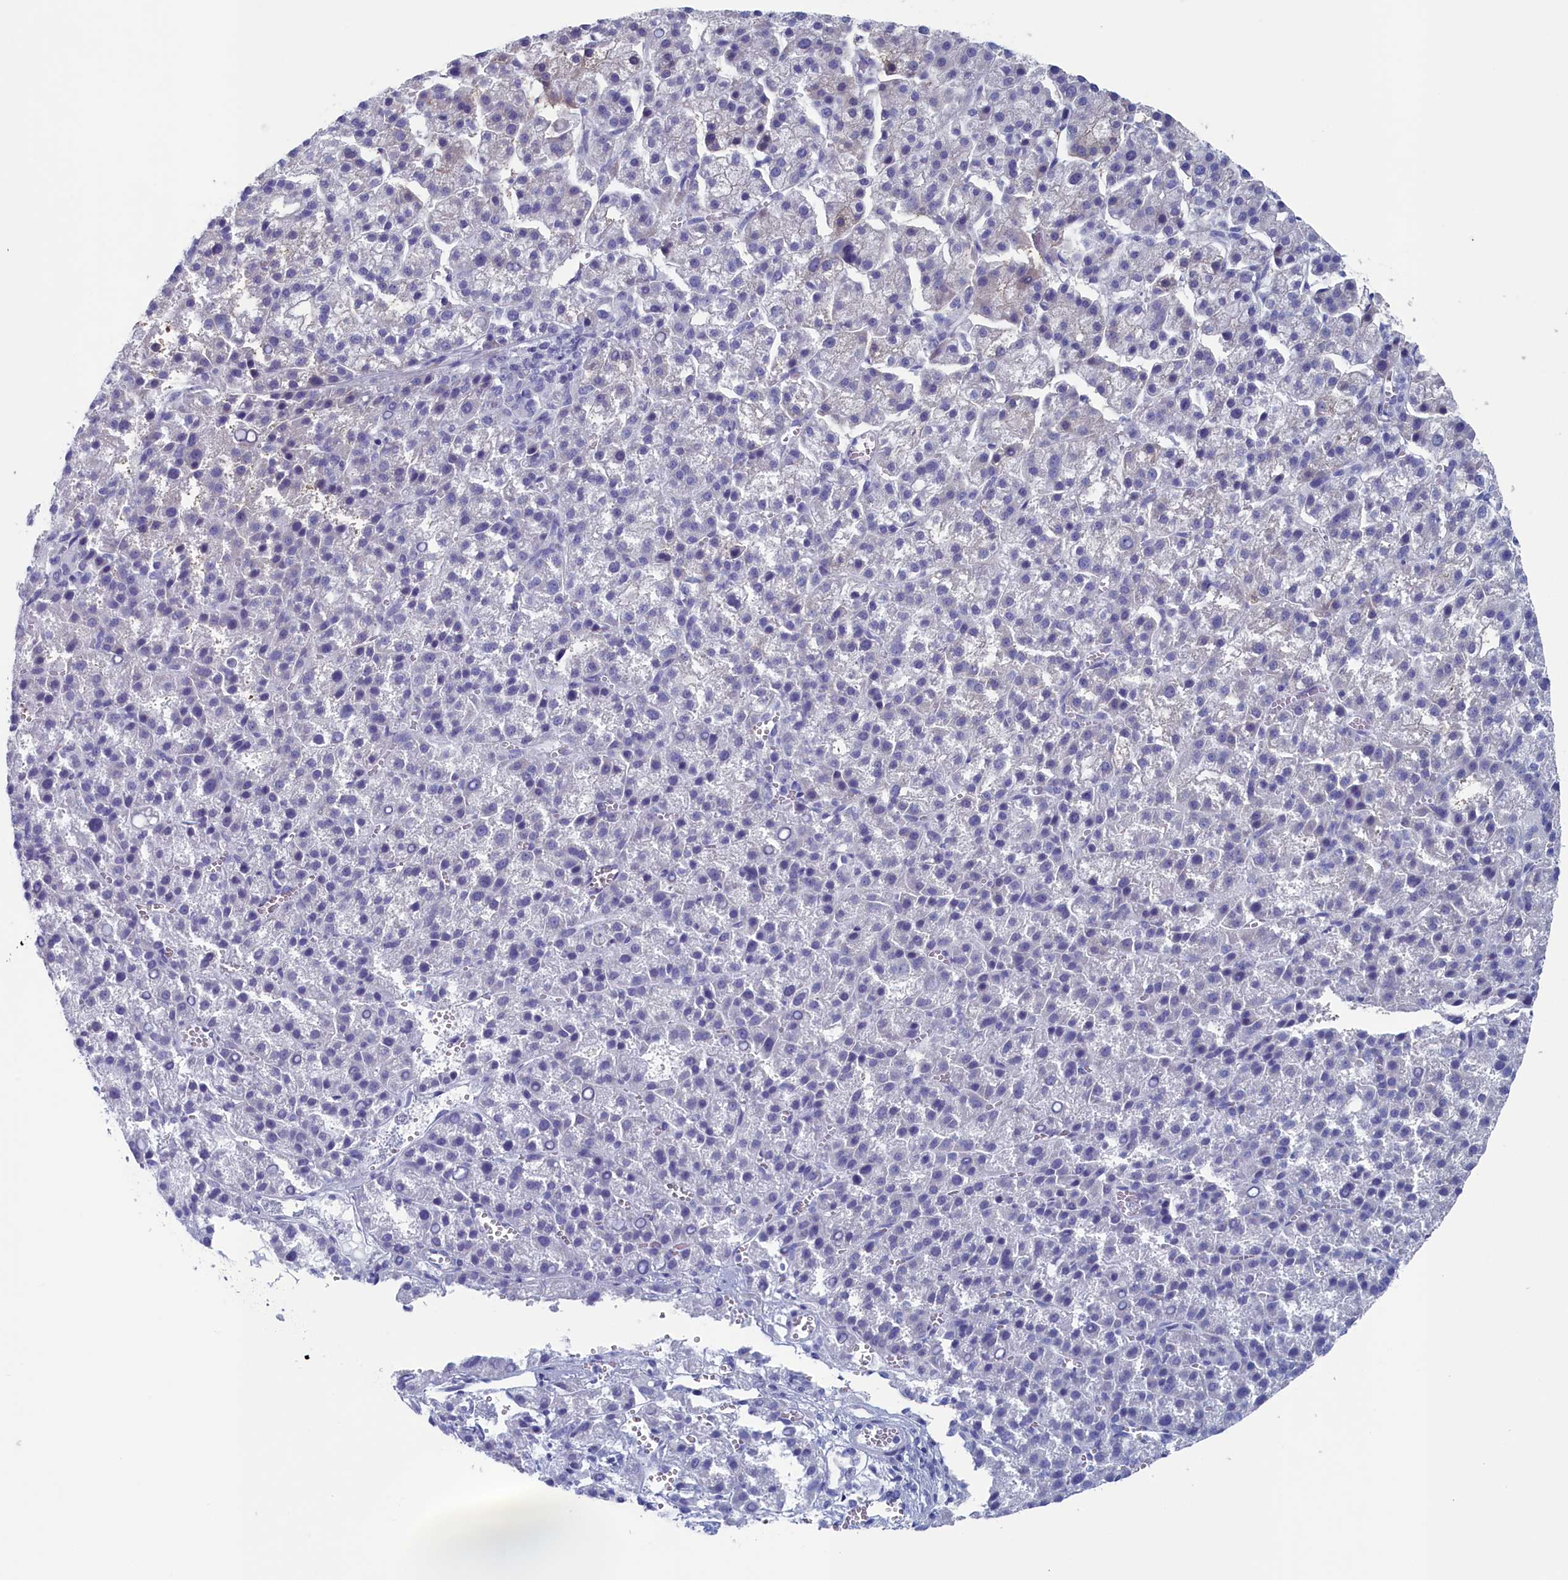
{"staining": {"intensity": "negative", "quantity": "none", "location": "none"}, "tissue": "liver cancer", "cell_type": "Tumor cells", "image_type": "cancer", "snomed": [{"axis": "morphology", "description": "Carcinoma, Hepatocellular, NOS"}, {"axis": "topography", "description": "Liver"}], "caption": "Liver cancer (hepatocellular carcinoma) stained for a protein using immunohistochemistry (IHC) demonstrates no staining tumor cells.", "gene": "WDR76", "patient": {"sex": "female", "age": 58}}